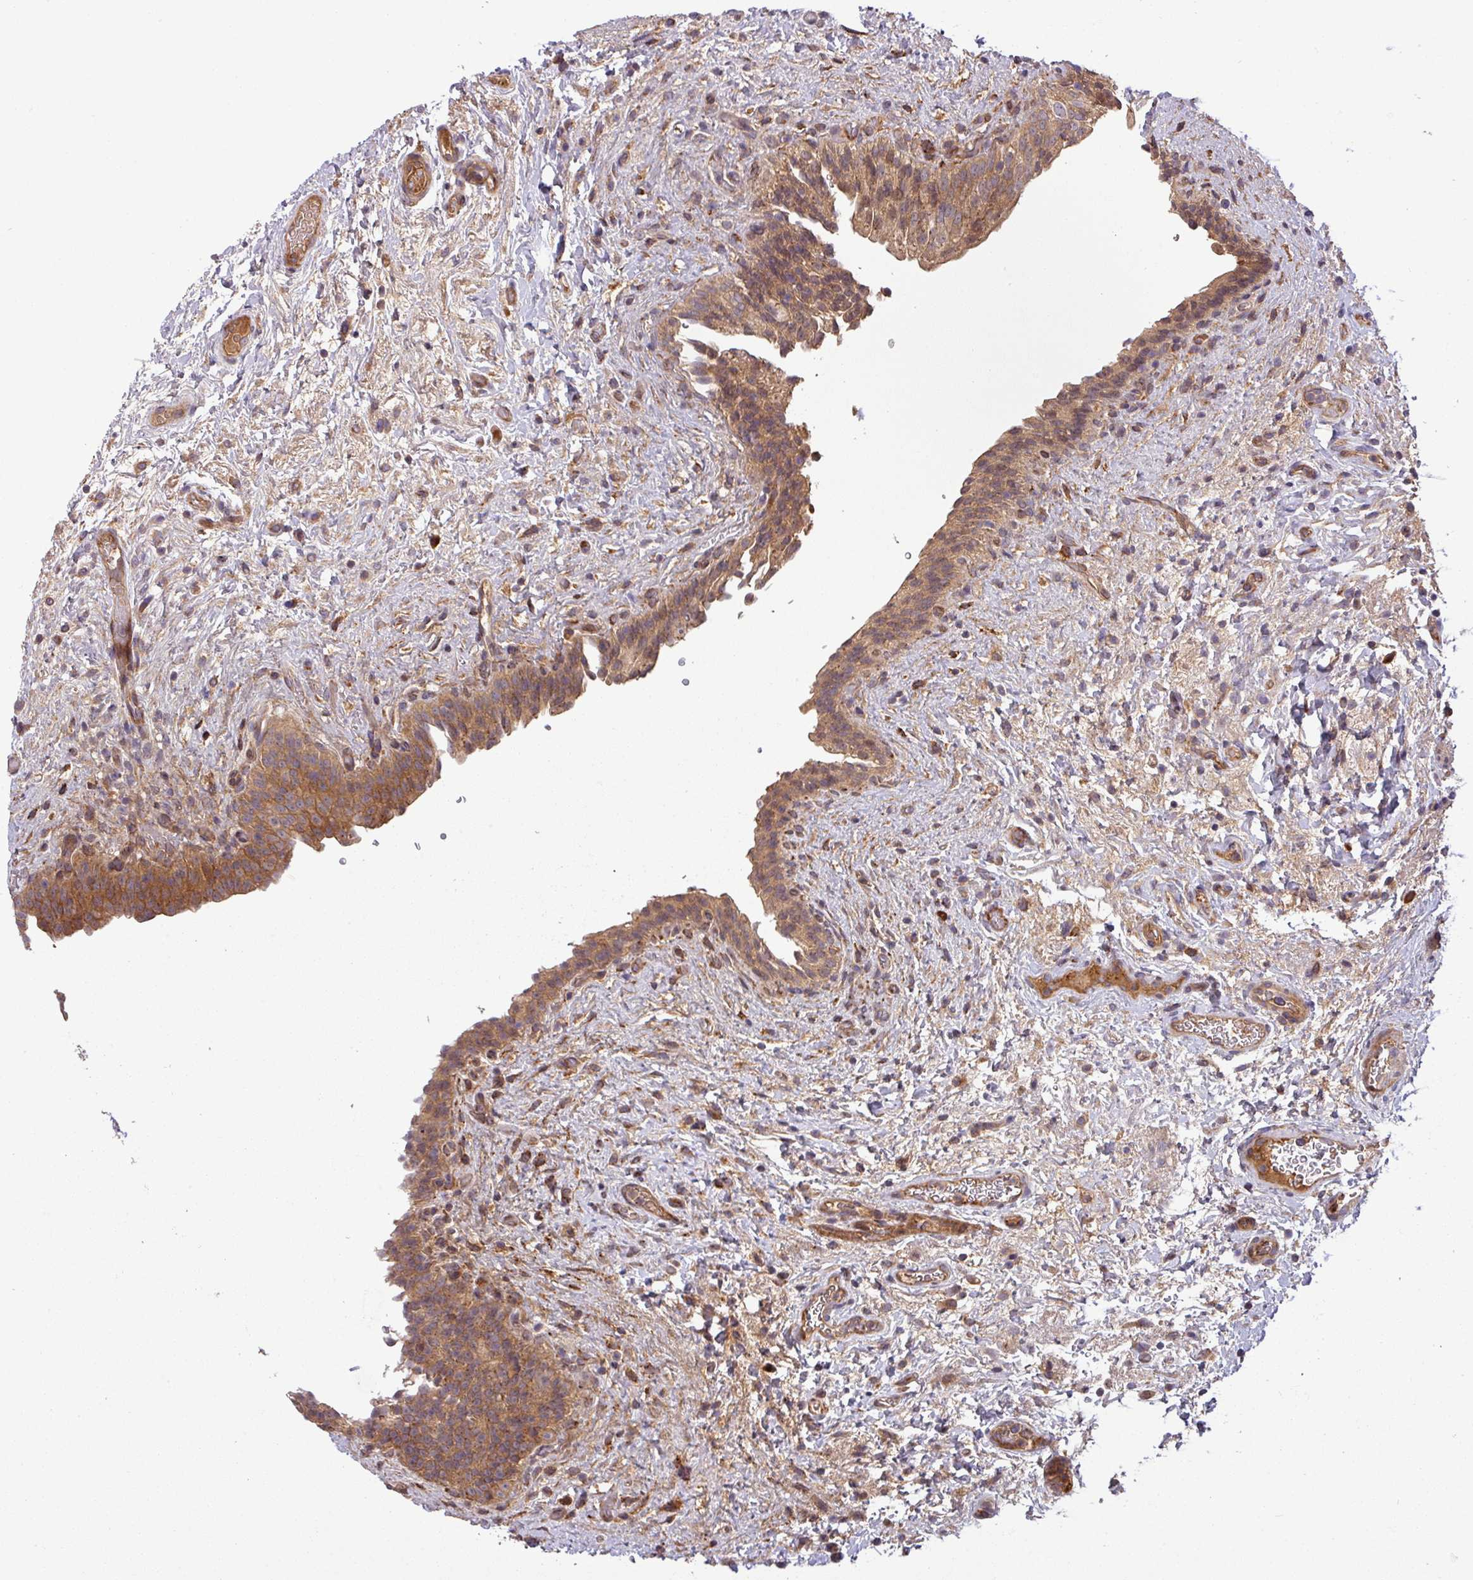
{"staining": {"intensity": "strong", "quantity": ">75%", "location": "cytoplasmic/membranous"}, "tissue": "urinary bladder", "cell_type": "Urothelial cells", "image_type": "normal", "snomed": [{"axis": "morphology", "description": "Normal tissue, NOS"}, {"axis": "topography", "description": "Urinary bladder"}], "caption": "This histopathology image demonstrates immunohistochemistry staining of unremarkable human urinary bladder, with high strong cytoplasmic/membranous expression in approximately >75% of urothelial cells.", "gene": "ART1", "patient": {"sex": "male", "age": 69}}